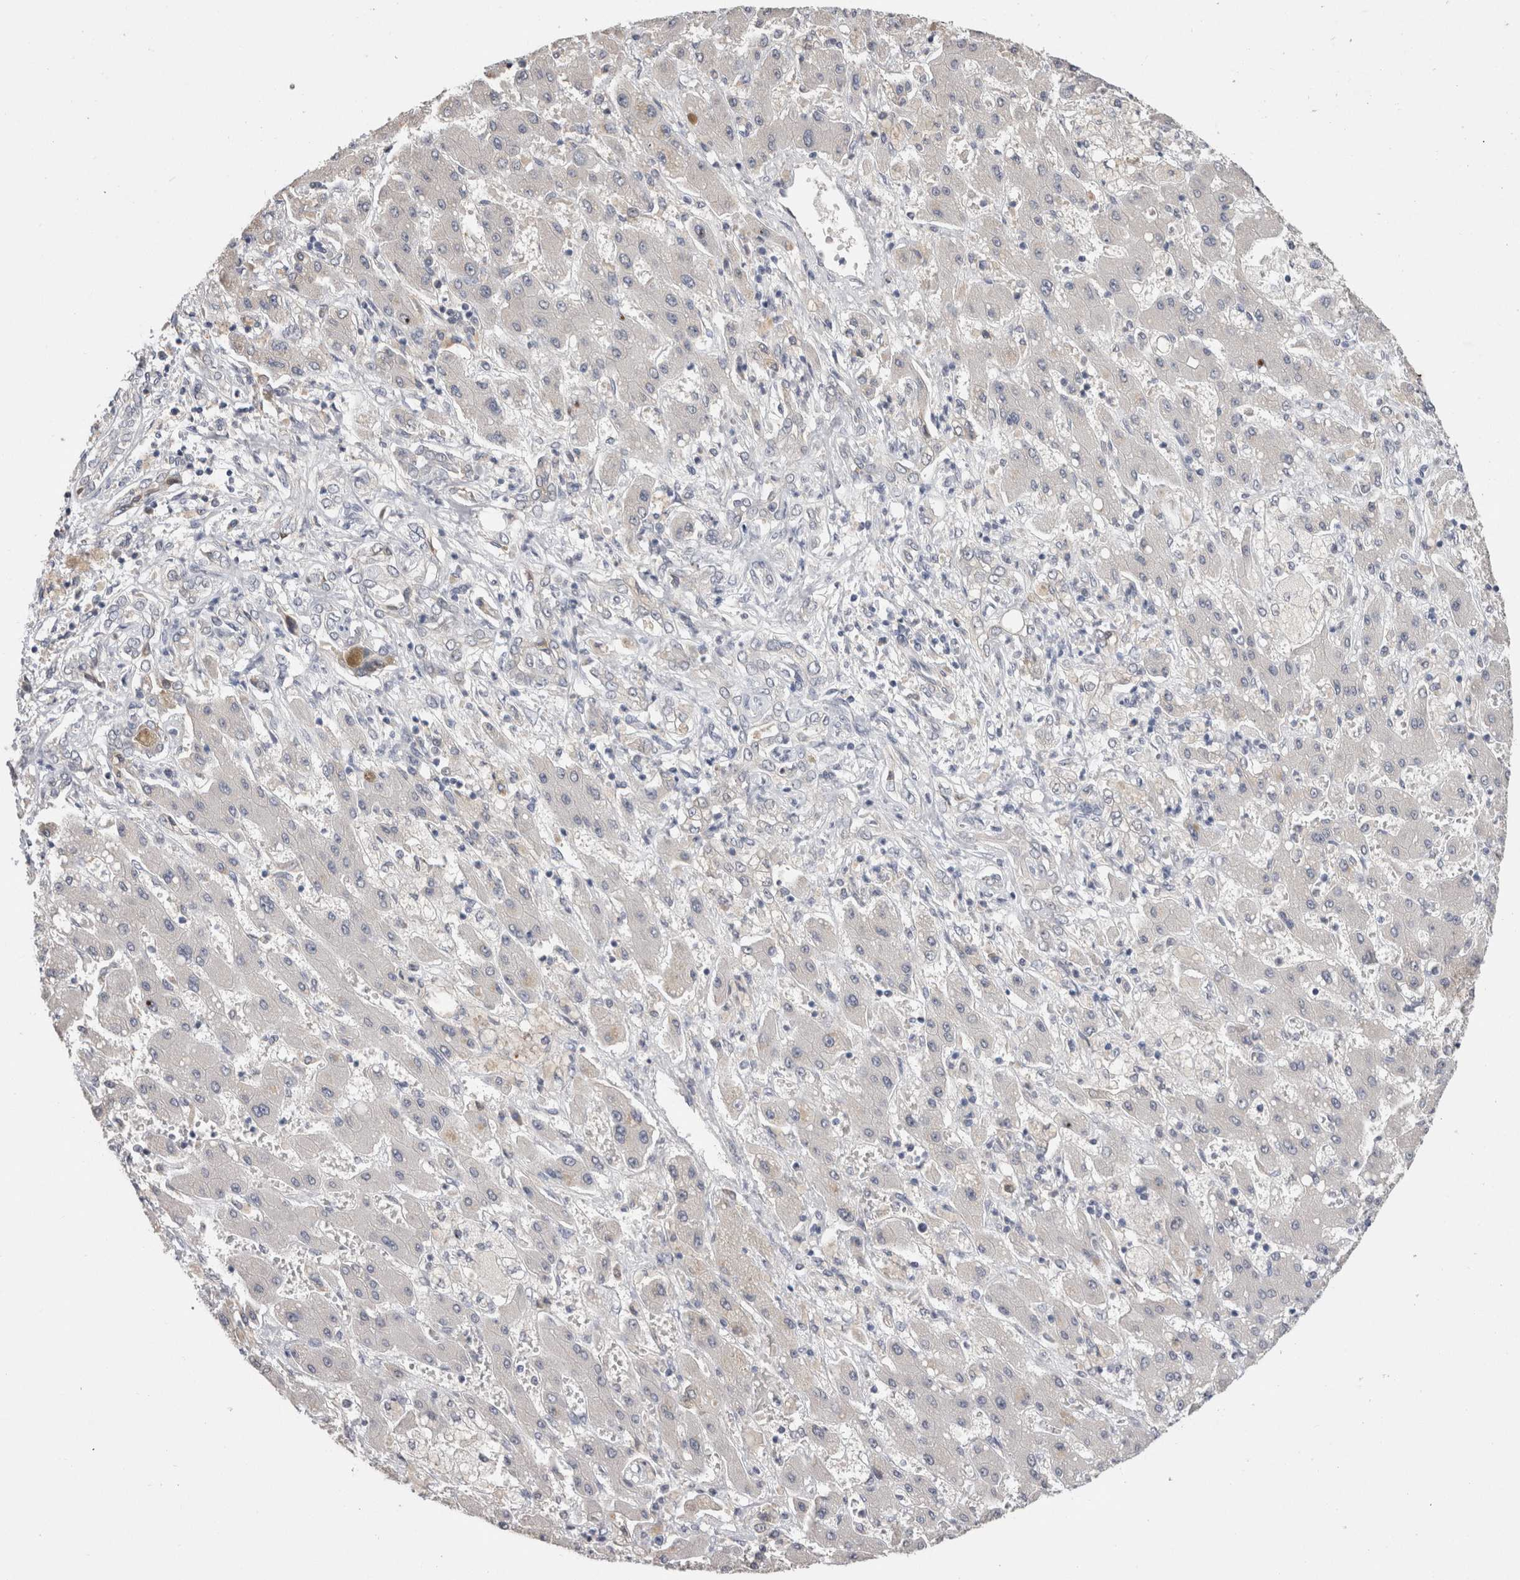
{"staining": {"intensity": "negative", "quantity": "none", "location": "none"}, "tissue": "liver cancer", "cell_type": "Tumor cells", "image_type": "cancer", "snomed": [{"axis": "morphology", "description": "Cholangiocarcinoma"}, {"axis": "topography", "description": "Liver"}], "caption": "Photomicrograph shows no protein staining in tumor cells of liver cancer (cholangiocarcinoma) tissue. (Brightfield microscopy of DAB (3,3'-diaminobenzidine) IHC at high magnification).", "gene": "CRYBG1", "patient": {"sex": "male", "age": 50}}